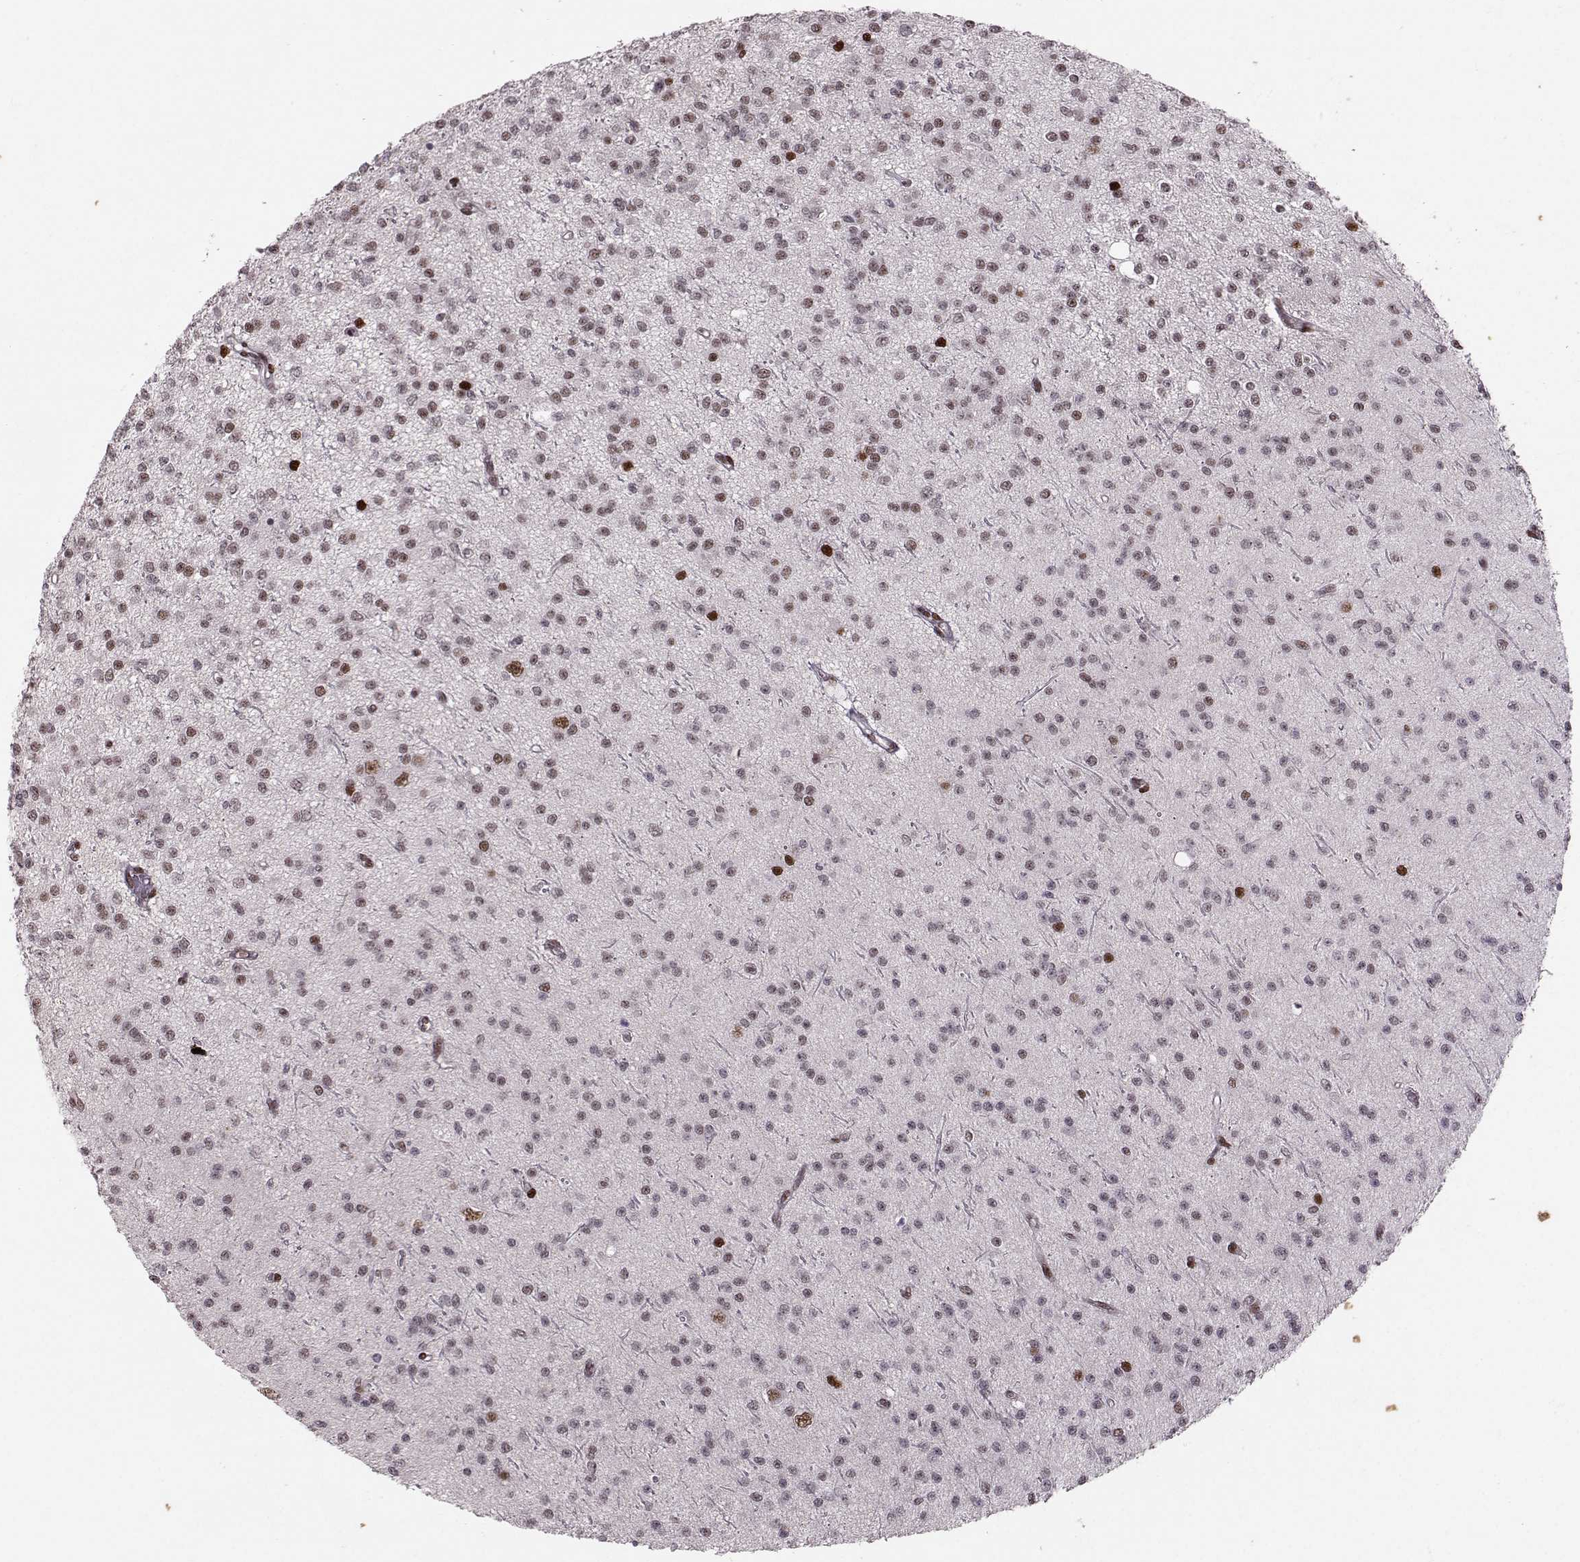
{"staining": {"intensity": "negative", "quantity": "none", "location": "none"}, "tissue": "glioma", "cell_type": "Tumor cells", "image_type": "cancer", "snomed": [{"axis": "morphology", "description": "Glioma, malignant, Low grade"}, {"axis": "topography", "description": "Brain"}], "caption": "Tumor cells are negative for protein expression in human malignant glioma (low-grade). (Immunohistochemistry, brightfield microscopy, high magnification).", "gene": "SNAPC2", "patient": {"sex": "male", "age": 27}}